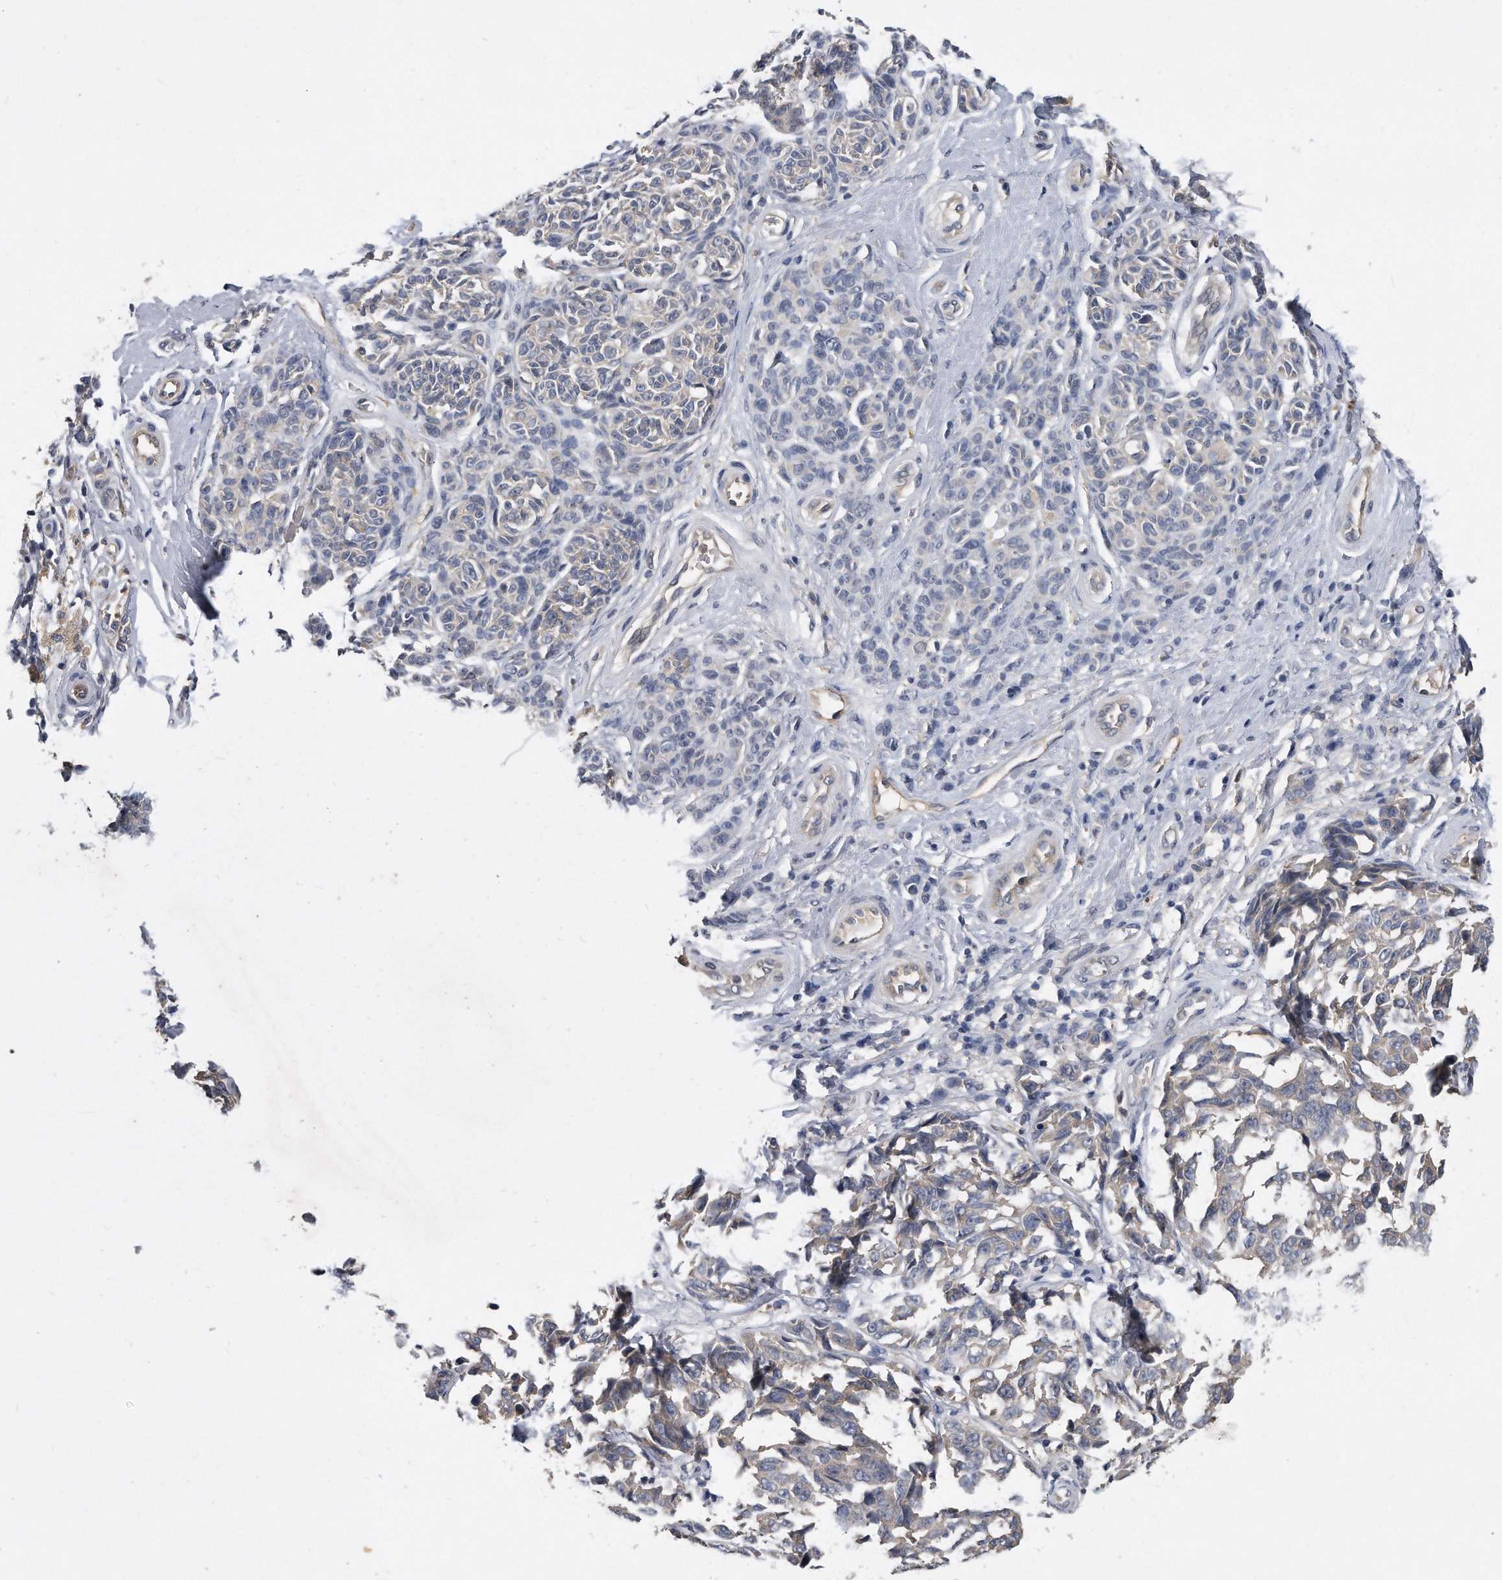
{"staining": {"intensity": "negative", "quantity": "none", "location": "none"}, "tissue": "melanoma", "cell_type": "Tumor cells", "image_type": "cancer", "snomed": [{"axis": "morphology", "description": "Malignant melanoma, NOS"}, {"axis": "topography", "description": "Skin"}], "caption": "Malignant melanoma was stained to show a protein in brown. There is no significant expression in tumor cells.", "gene": "HOMER3", "patient": {"sex": "female", "age": 64}}